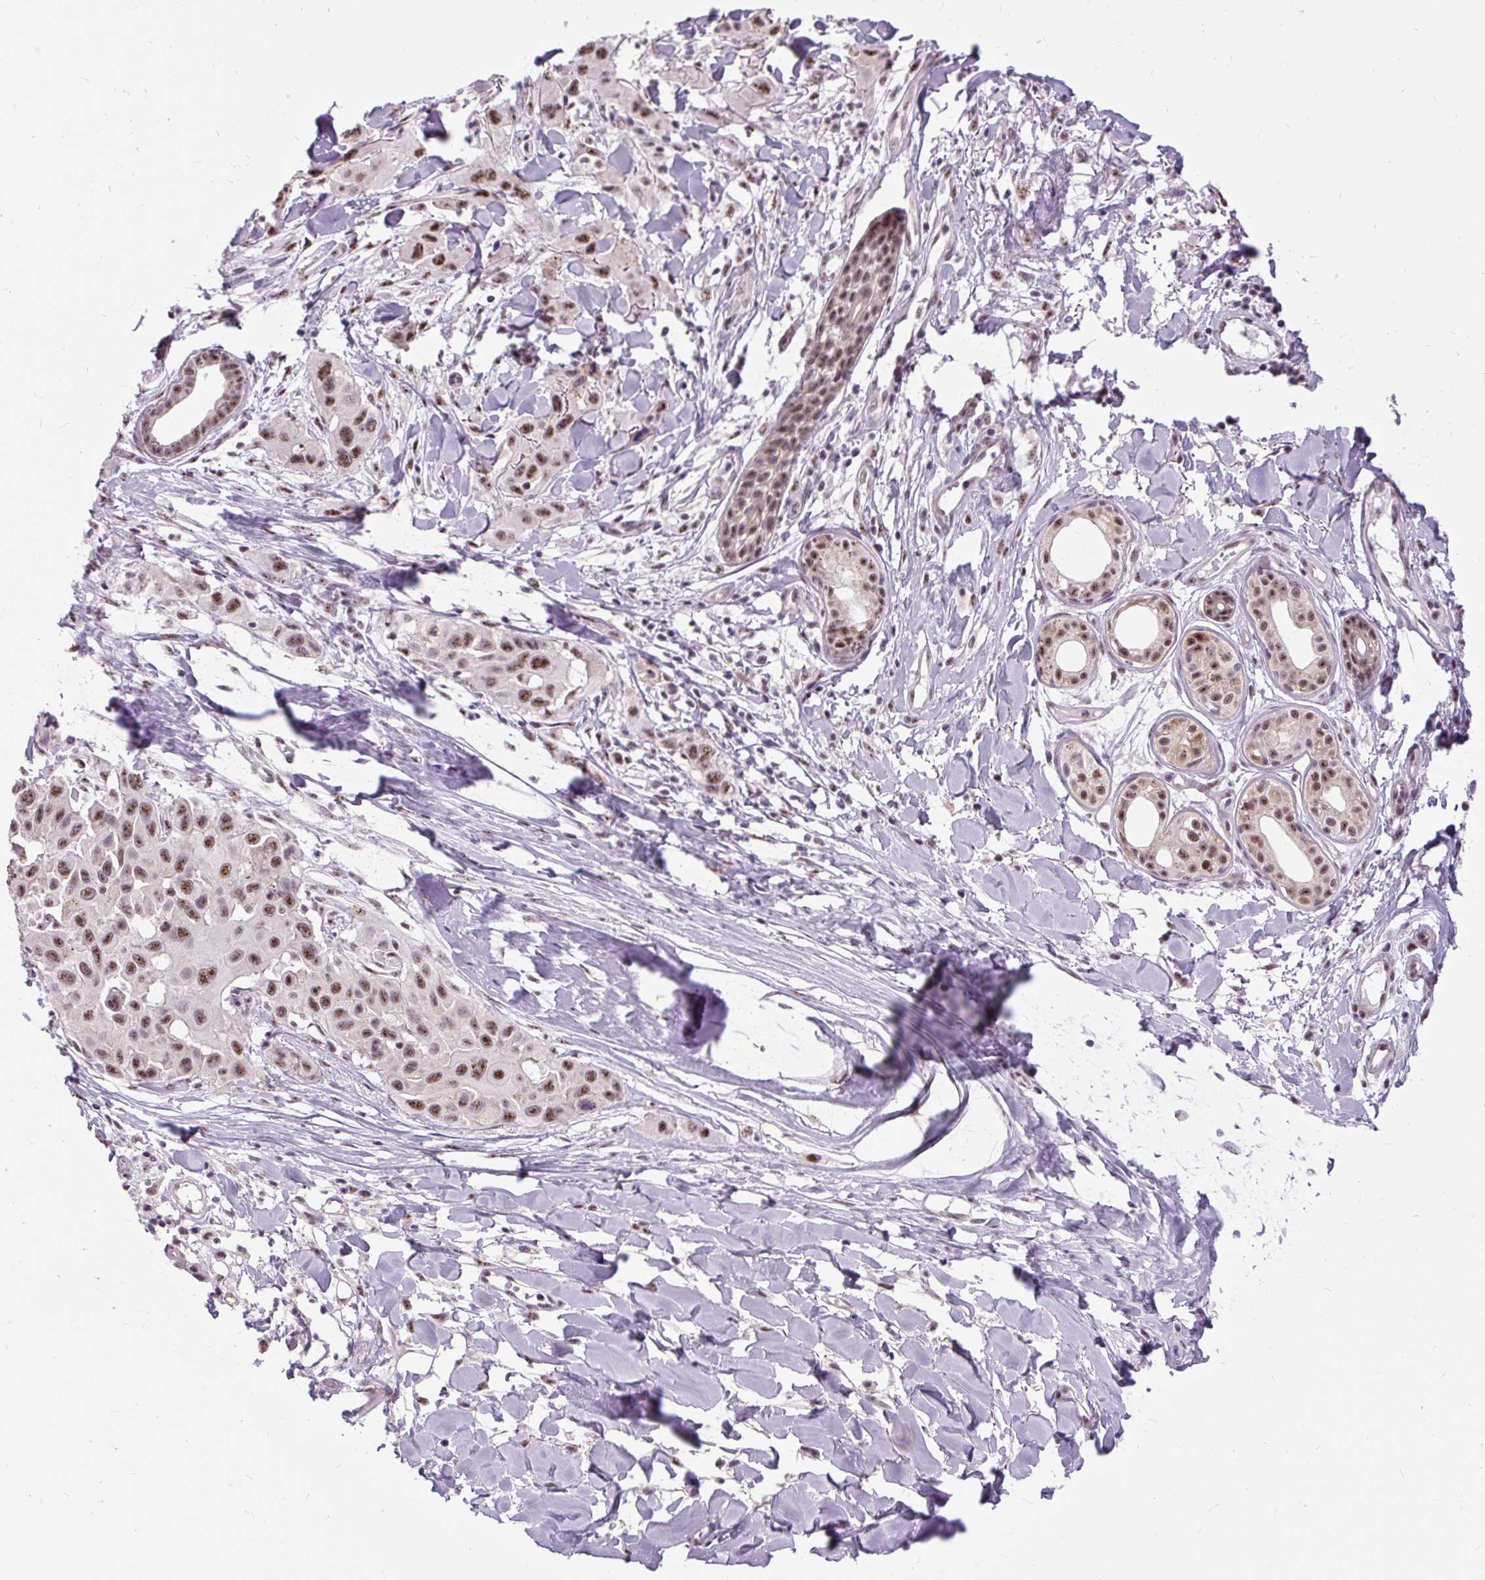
{"staining": {"intensity": "moderate", "quantity": ">75%", "location": "nuclear"}, "tissue": "skin cancer", "cell_type": "Tumor cells", "image_type": "cancer", "snomed": [{"axis": "morphology", "description": "Squamous cell carcinoma, NOS"}, {"axis": "topography", "description": "Skin"}], "caption": "The micrograph demonstrates immunohistochemical staining of skin cancer (squamous cell carcinoma). There is moderate nuclear expression is seen in approximately >75% of tumor cells. (DAB IHC with brightfield microscopy, high magnification).", "gene": "SMC5", "patient": {"sex": "male", "age": 63}}